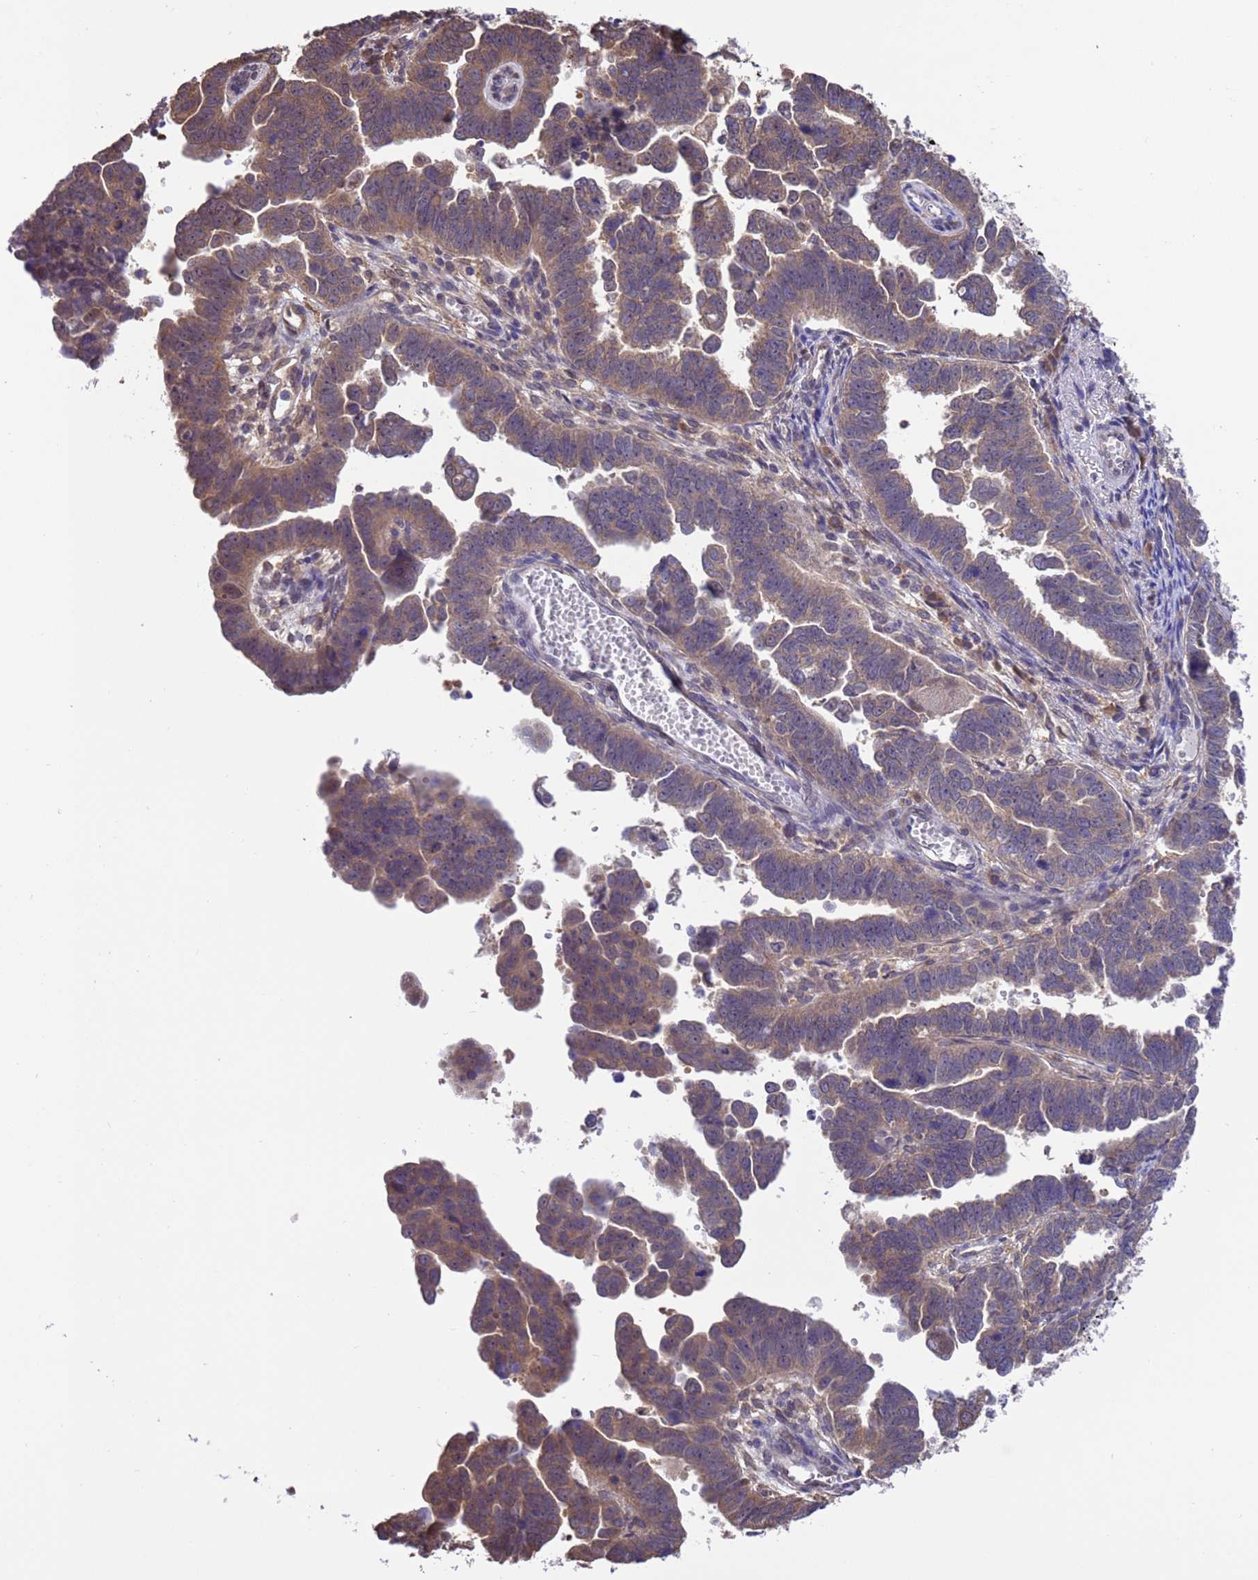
{"staining": {"intensity": "weak", "quantity": ">75%", "location": "cytoplasmic/membranous"}, "tissue": "endometrial cancer", "cell_type": "Tumor cells", "image_type": "cancer", "snomed": [{"axis": "morphology", "description": "Adenocarcinoma, NOS"}, {"axis": "topography", "description": "Endometrium"}], "caption": "A brown stain highlights weak cytoplasmic/membranous expression of a protein in human endometrial adenocarcinoma tumor cells. (Stains: DAB in brown, nuclei in blue, Microscopy: brightfield microscopy at high magnification).", "gene": "ZFP69B", "patient": {"sex": "female", "age": 75}}